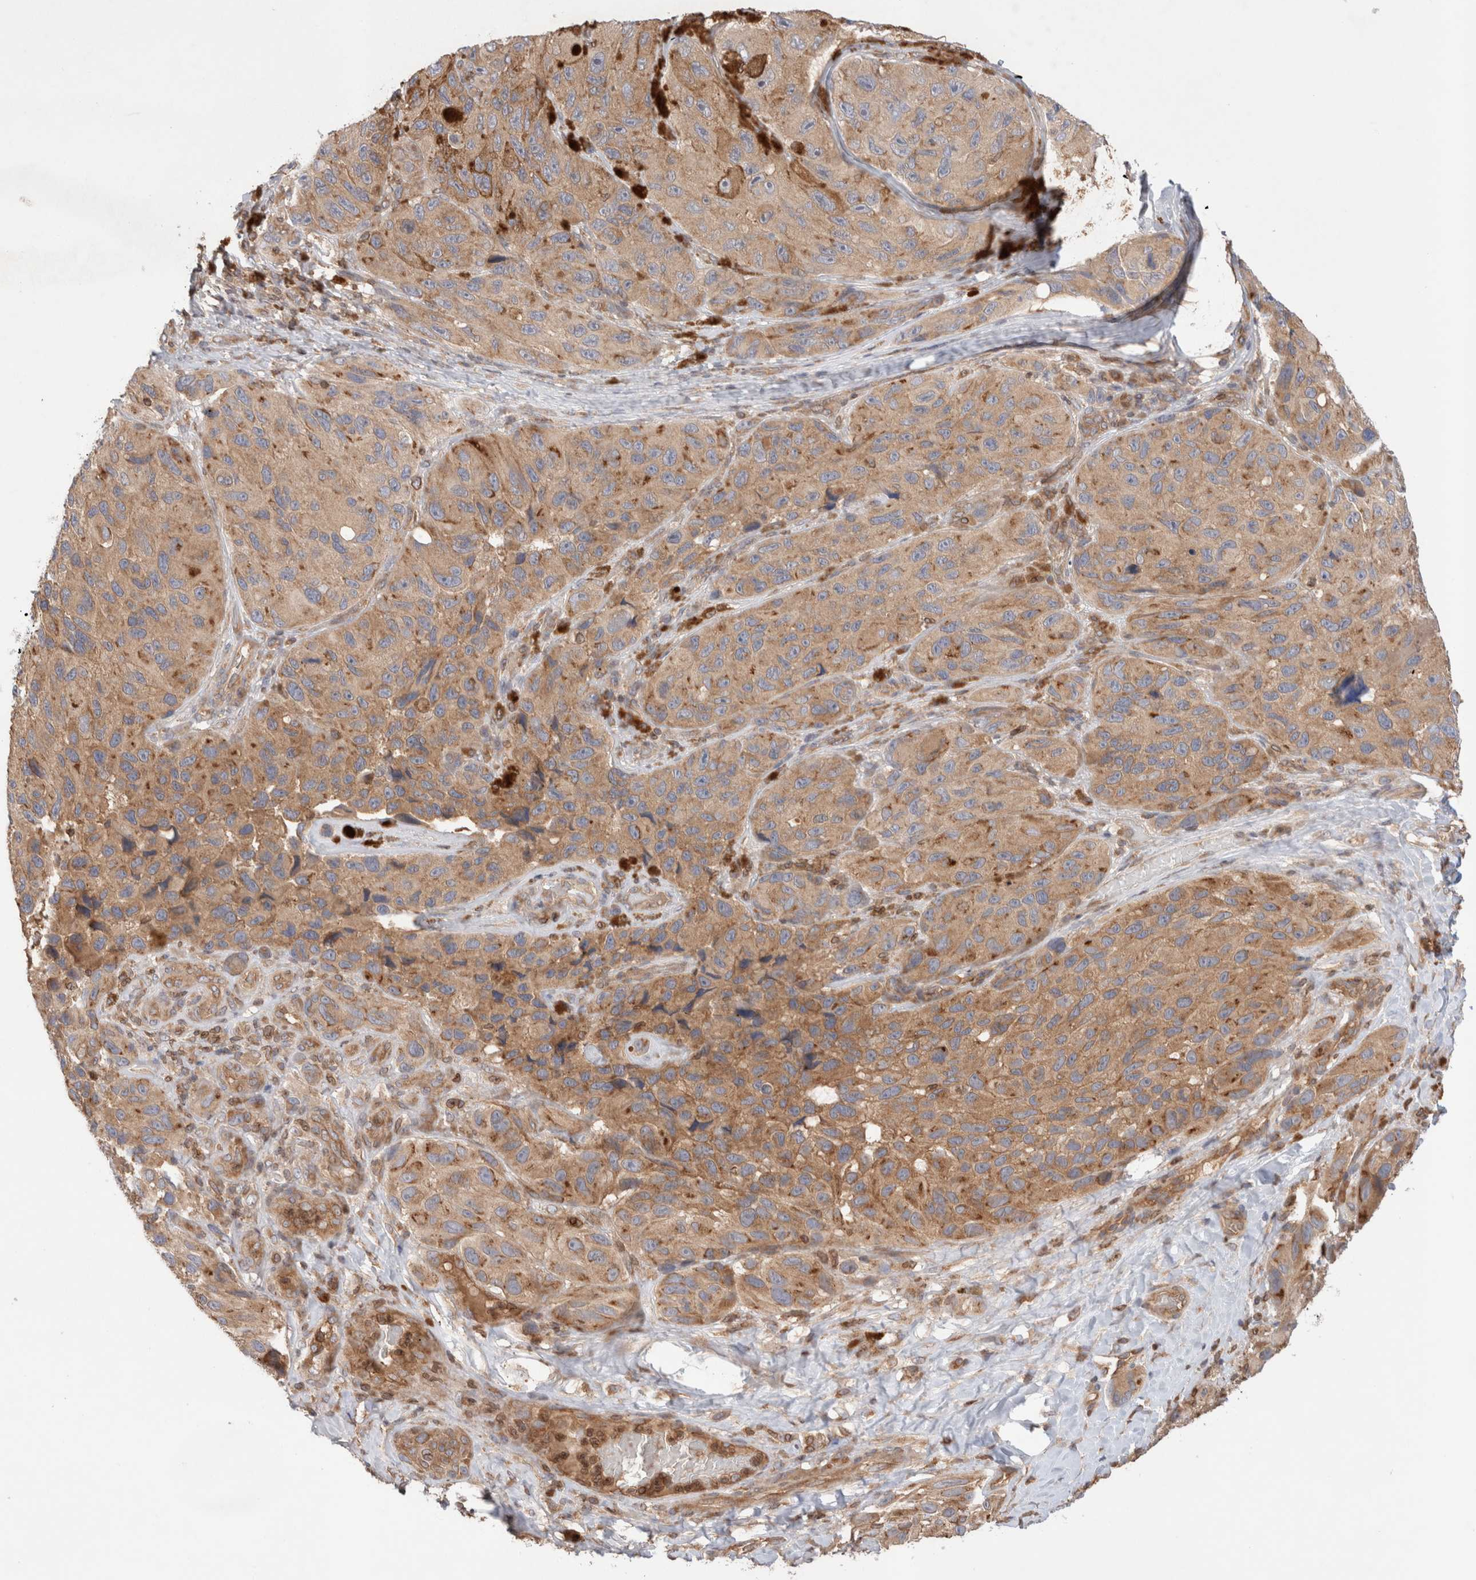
{"staining": {"intensity": "moderate", "quantity": ">75%", "location": "cytoplasmic/membranous"}, "tissue": "melanoma", "cell_type": "Tumor cells", "image_type": "cancer", "snomed": [{"axis": "morphology", "description": "Malignant melanoma, NOS"}, {"axis": "topography", "description": "Skin"}], "caption": "The histopathology image exhibits staining of melanoma, revealing moderate cytoplasmic/membranous protein expression (brown color) within tumor cells. Immunohistochemistry (ihc) stains the protein in brown and the nuclei are stained blue.", "gene": "SIKE1", "patient": {"sex": "female", "age": 73}}